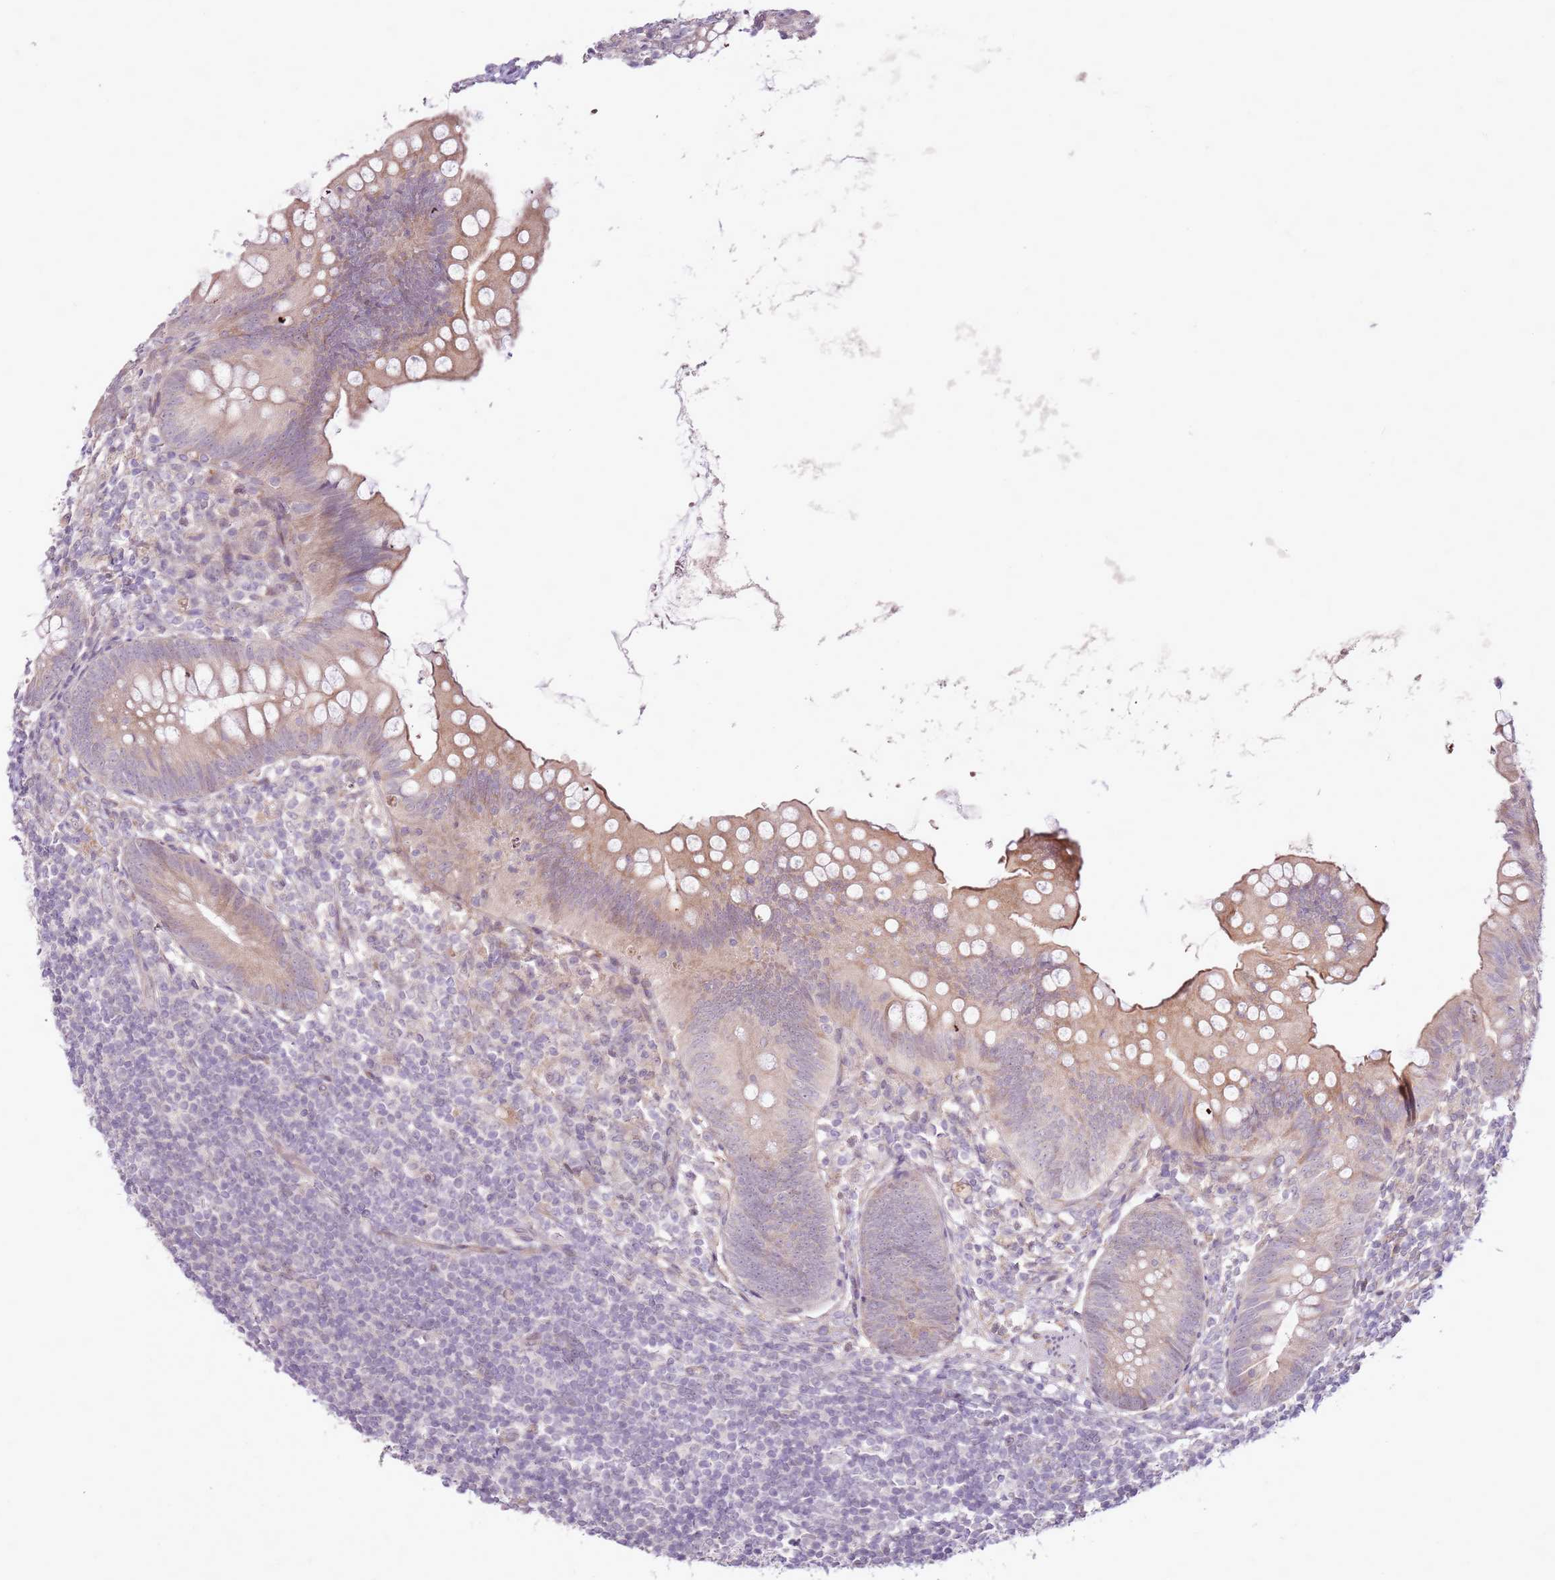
{"staining": {"intensity": "weak", "quantity": "25%-75%", "location": "cytoplasmic/membranous"}, "tissue": "appendix", "cell_type": "Glandular cells", "image_type": "normal", "snomed": [{"axis": "morphology", "description": "Normal tissue, NOS"}, {"axis": "topography", "description": "Appendix"}], "caption": "Glandular cells demonstrate low levels of weak cytoplasmic/membranous positivity in about 25%-75% of cells in benign human appendix.", "gene": "UGGT2", "patient": {"sex": "female", "age": 62}}